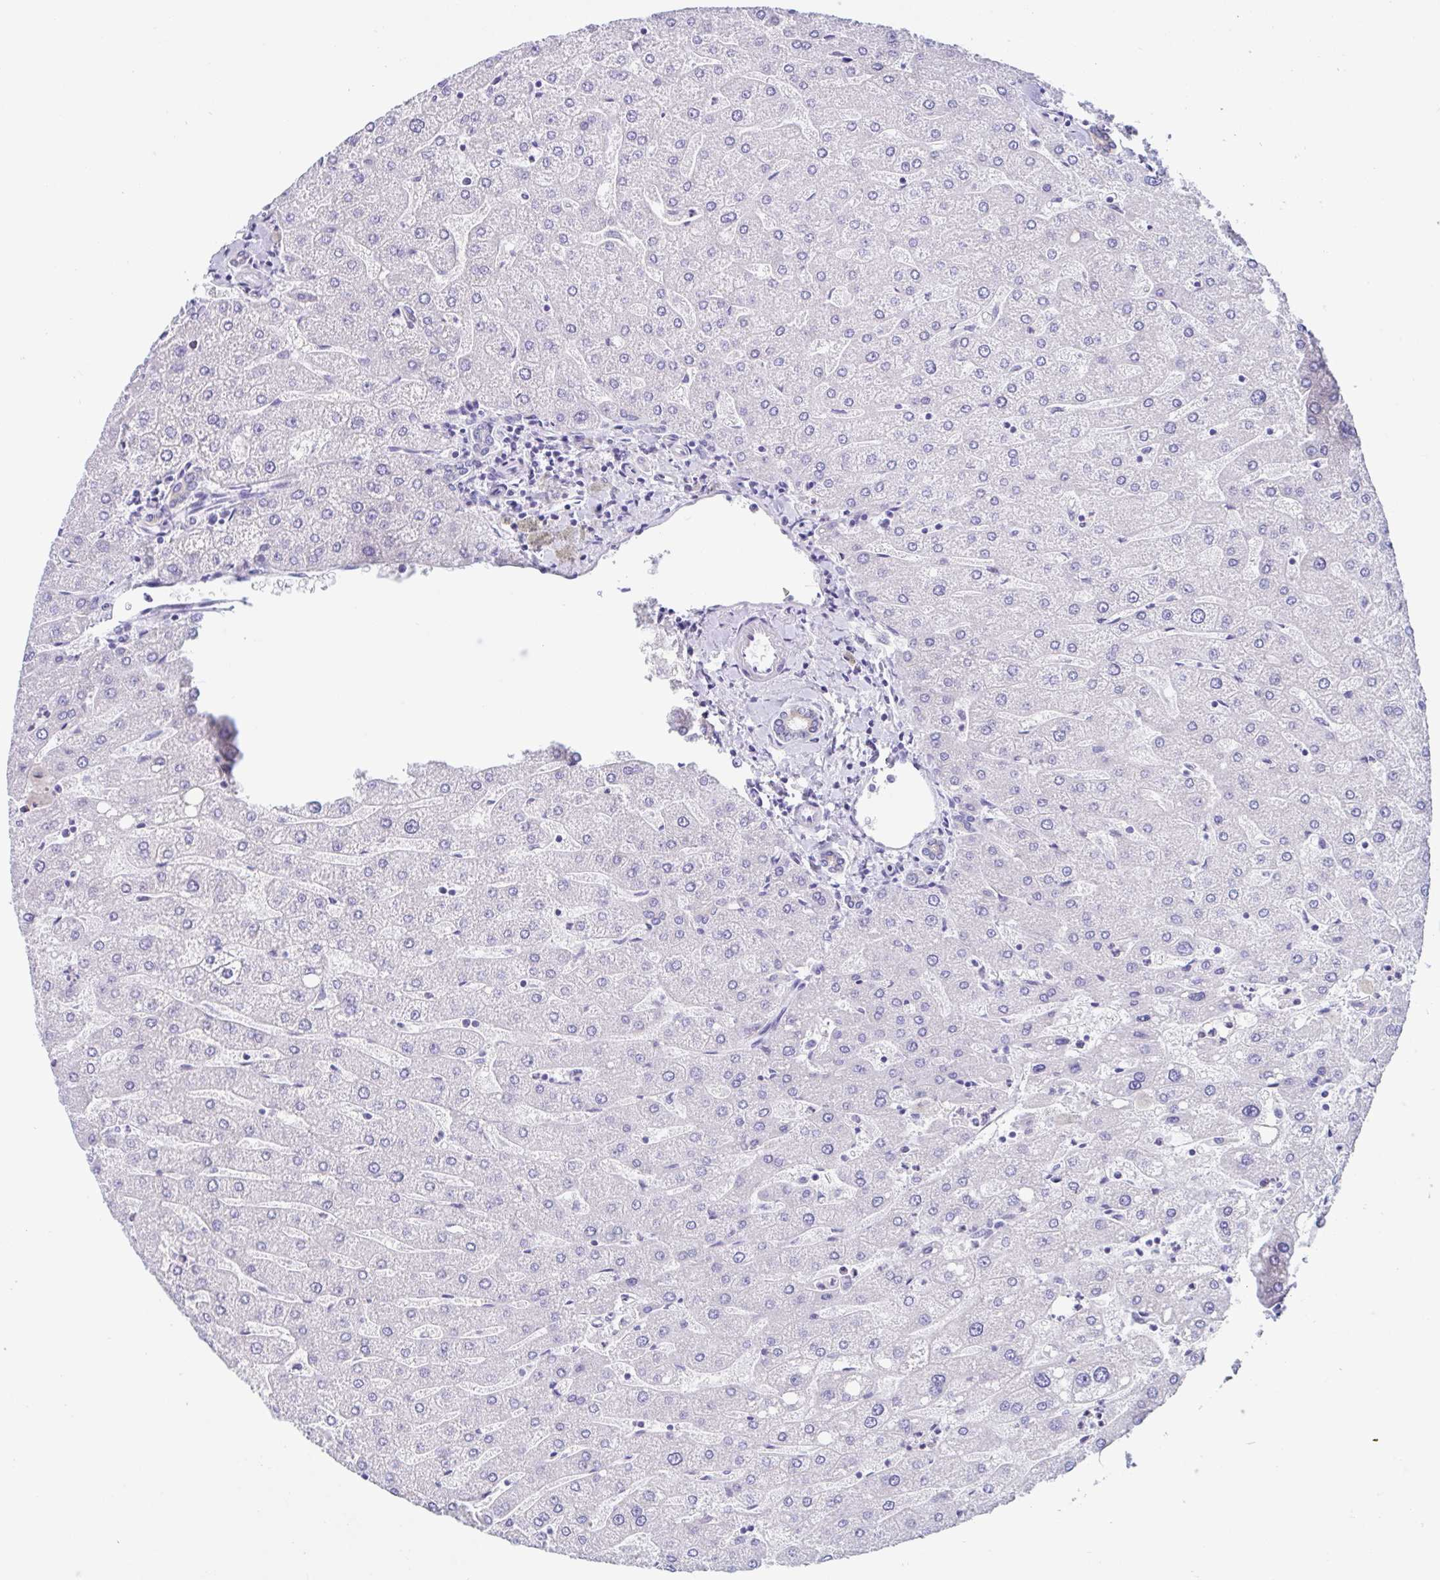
{"staining": {"intensity": "negative", "quantity": "none", "location": "none"}, "tissue": "liver", "cell_type": "Cholangiocytes", "image_type": "normal", "snomed": [{"axis": "morphology", "description": "Normal tissue, NOS"}, {"axis": "topography", "description": "Liver"}], "caption": "Unremarkable liver was stained to show a protein in brown. There is no significant positivity in cholangiocytes.", "gene": "OR6N2", "patient": {"sex": "male", "age": 67}}